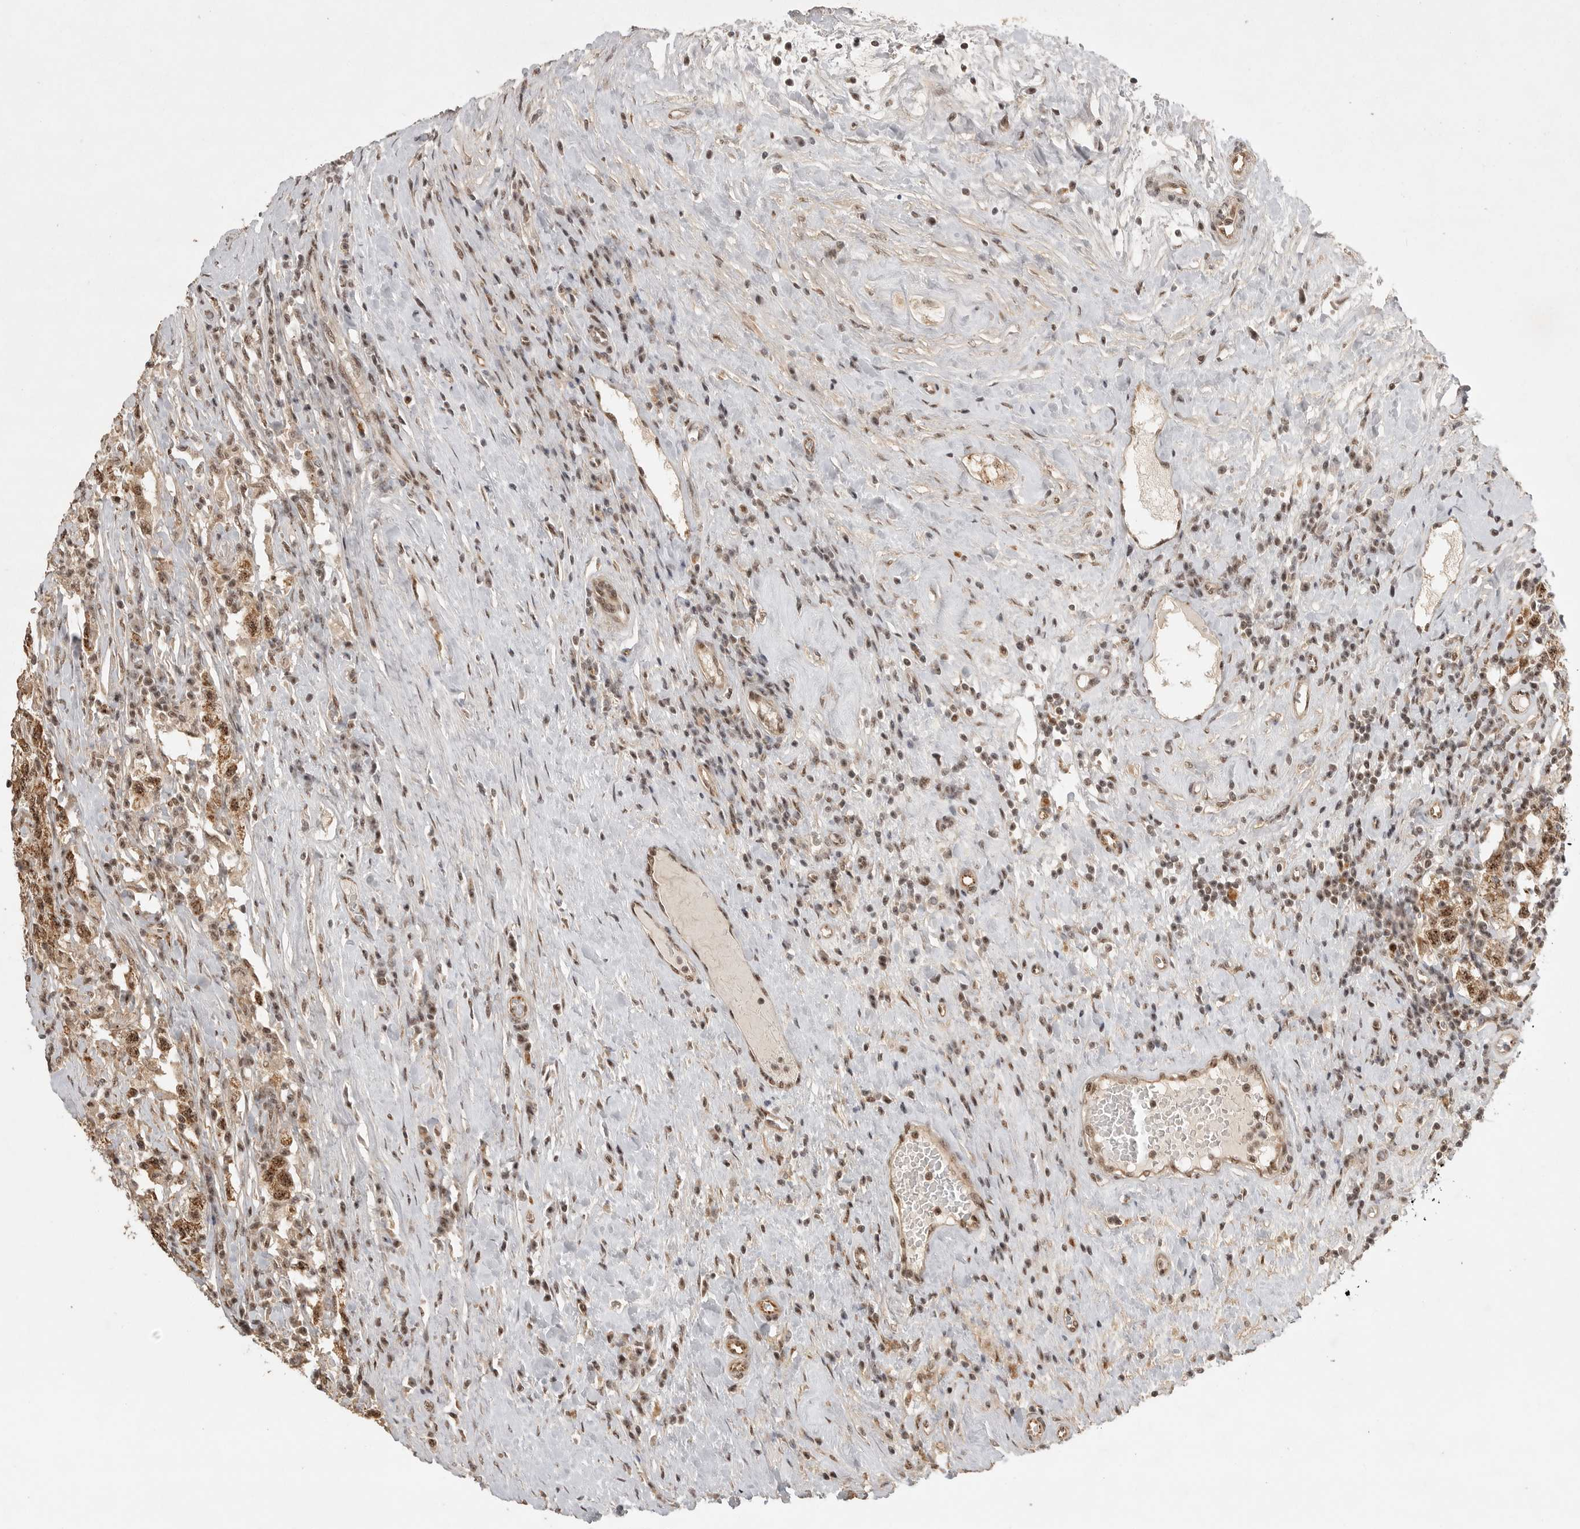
{"staining": {"intensity": "strong", "quantity": ">75%", "location": "cytoplasmic/membranous,nuclear"}, "tissue": "testis cancer", "cell_type": "Tumor cells", "image_type": "cancer", "snomed": [{"axis": "morphology", "description": "Seminoma, NOS"}, {"axis": "topography", "description": "Testis"}], "caption": "Protein expression analysis of human testis cancer (seminoma) reveals strong cytoplasmic/membranous and nuclear expression in approximately >75% of tumor cells. (brown staining indicates protein expression, while blue staining denotes nuclei).", "gene": "POMP", "patient": {"sex": "male", "age": 41}}